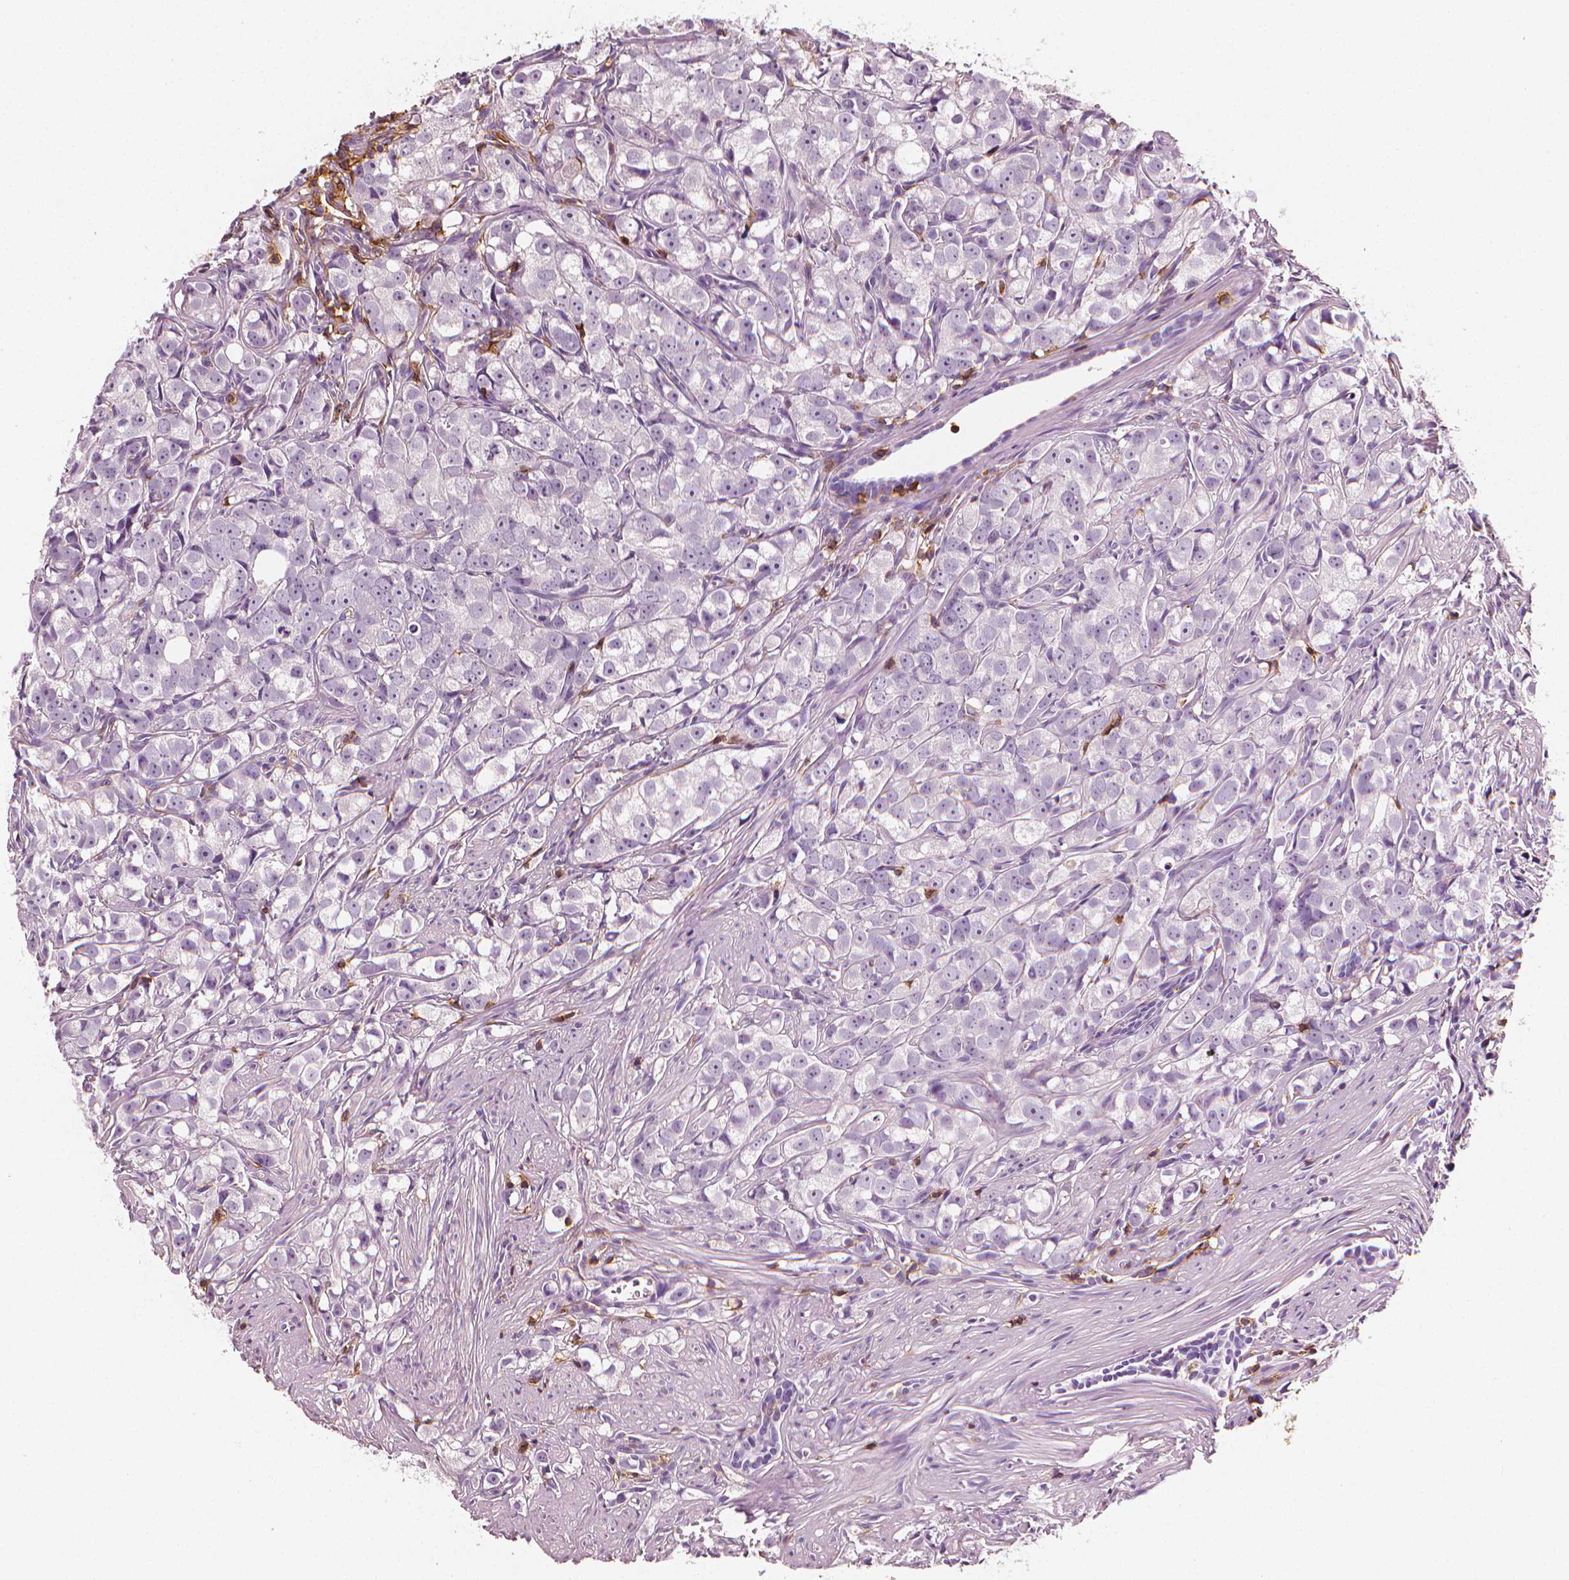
{"staining": {"intensity": "negative", "quantity": "none", "location": "none"}, "tissue": "prostate cancer", "cell_type": "Tumor cells", "image_type": "cancer", "snomed": [{"axis": "morphology", "description": "Adenocarcinoma, High grade"}, {"axis": "topography", "description": "Prostate"}], "caption": "Micrograph shows no protein staining in tumor cells of prostate high-grade adenocarcinoma tissue.", "gene": "PTPRC", "patient": {"sex": "male", "age": 68}}